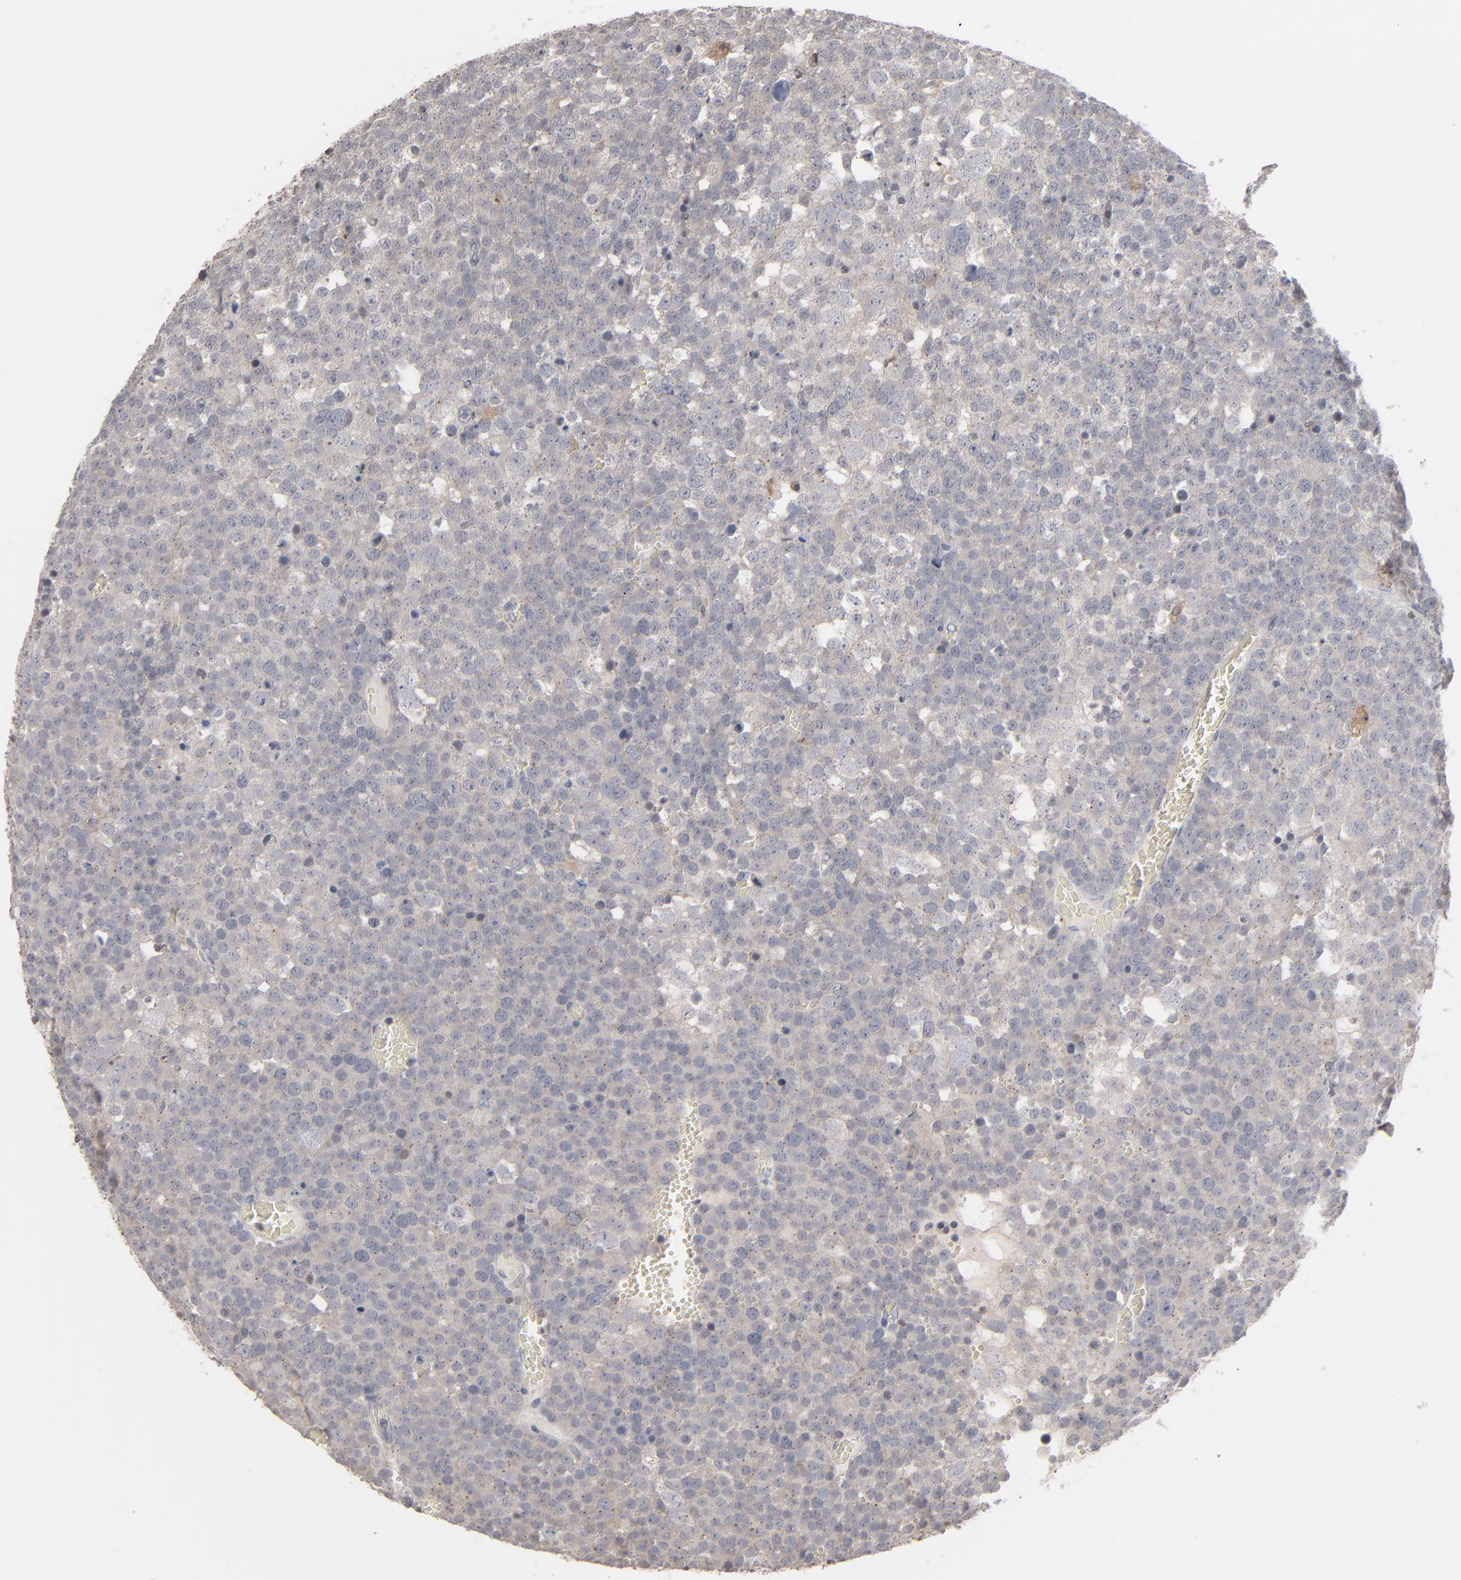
{"staining": {"intensity": "weak", "quantity": ">75%", "location": "cytoplasmic/membranous"}, "tissue": "testis cancer", "cell_type": "Tumor cells", "image_type": "cancer", "snomed": [{"axis": "morphology", "description": "Seminoma, NOS"}, {"axis": "topography", "description": "Testis"}], "caption": "Protein expression analysis of testis cancer displays weak cytoplasmic/membranous expression in approximately >75% of tumor cells.", "gene": "STAT4", "patient": {"sex": "male", "age": 71}}